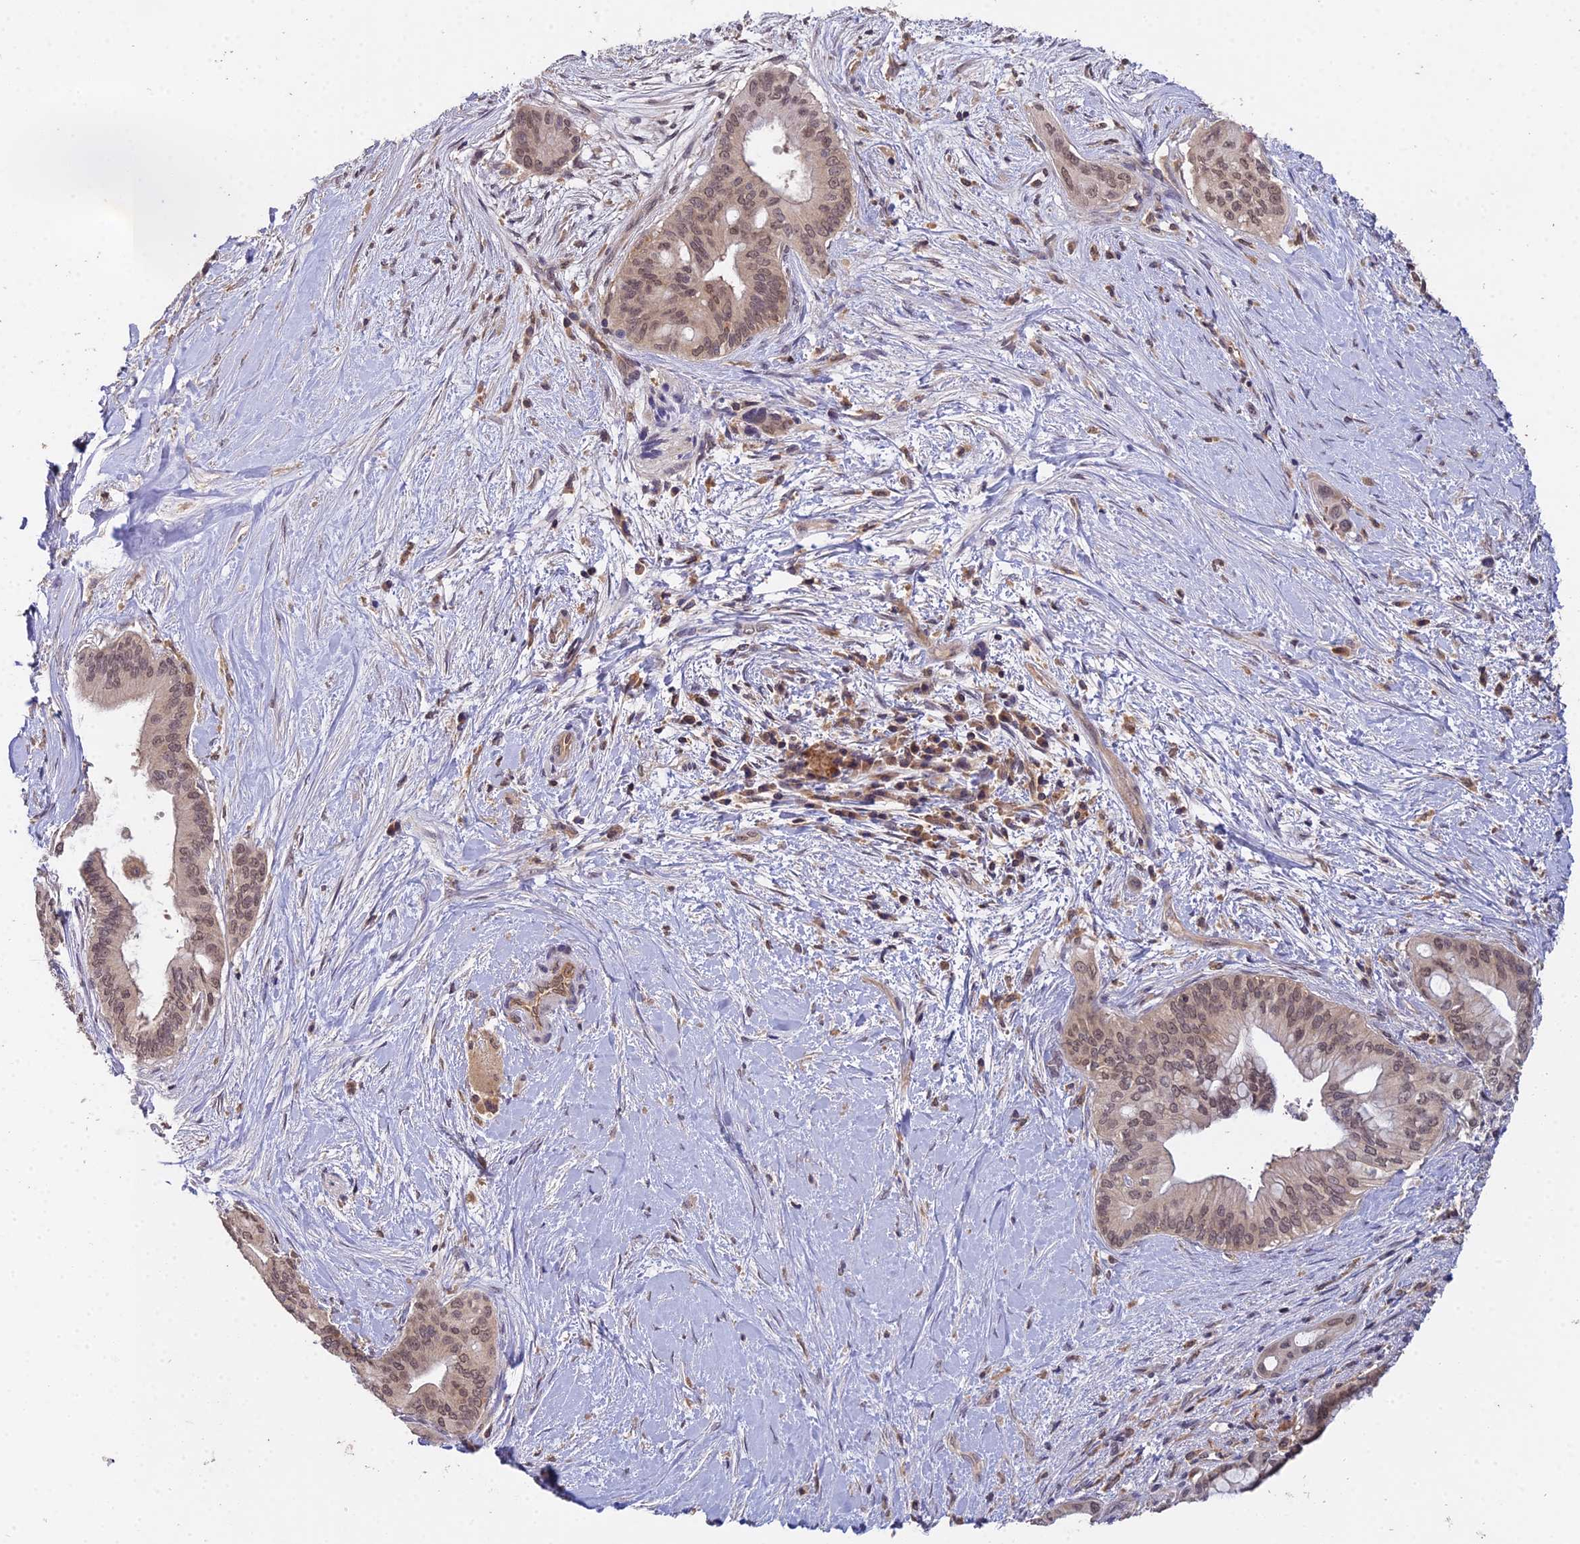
{"staining": {"intensity": "moderate", "quantity": ">75%", "location": "nuclear"}, "tissue": "pancreatic cancer", "cell_type": "Tumor cells", "image_type": "cancer", "snomed": [{"axis": "morphology", "description": "Adenocarcinoma, NOS"}, {"axis": "topography", "description": "Pancreas"}], "caption": "An IHC histopathology image of neoplastic tissue is shown. Protein staining in brown shows moderate nuclear positivity in pancreatic cancer (adenocarcinoma) within tumor cells.", "gene": "TPRX1", "patient": {"sex": "male", "age": 46}}